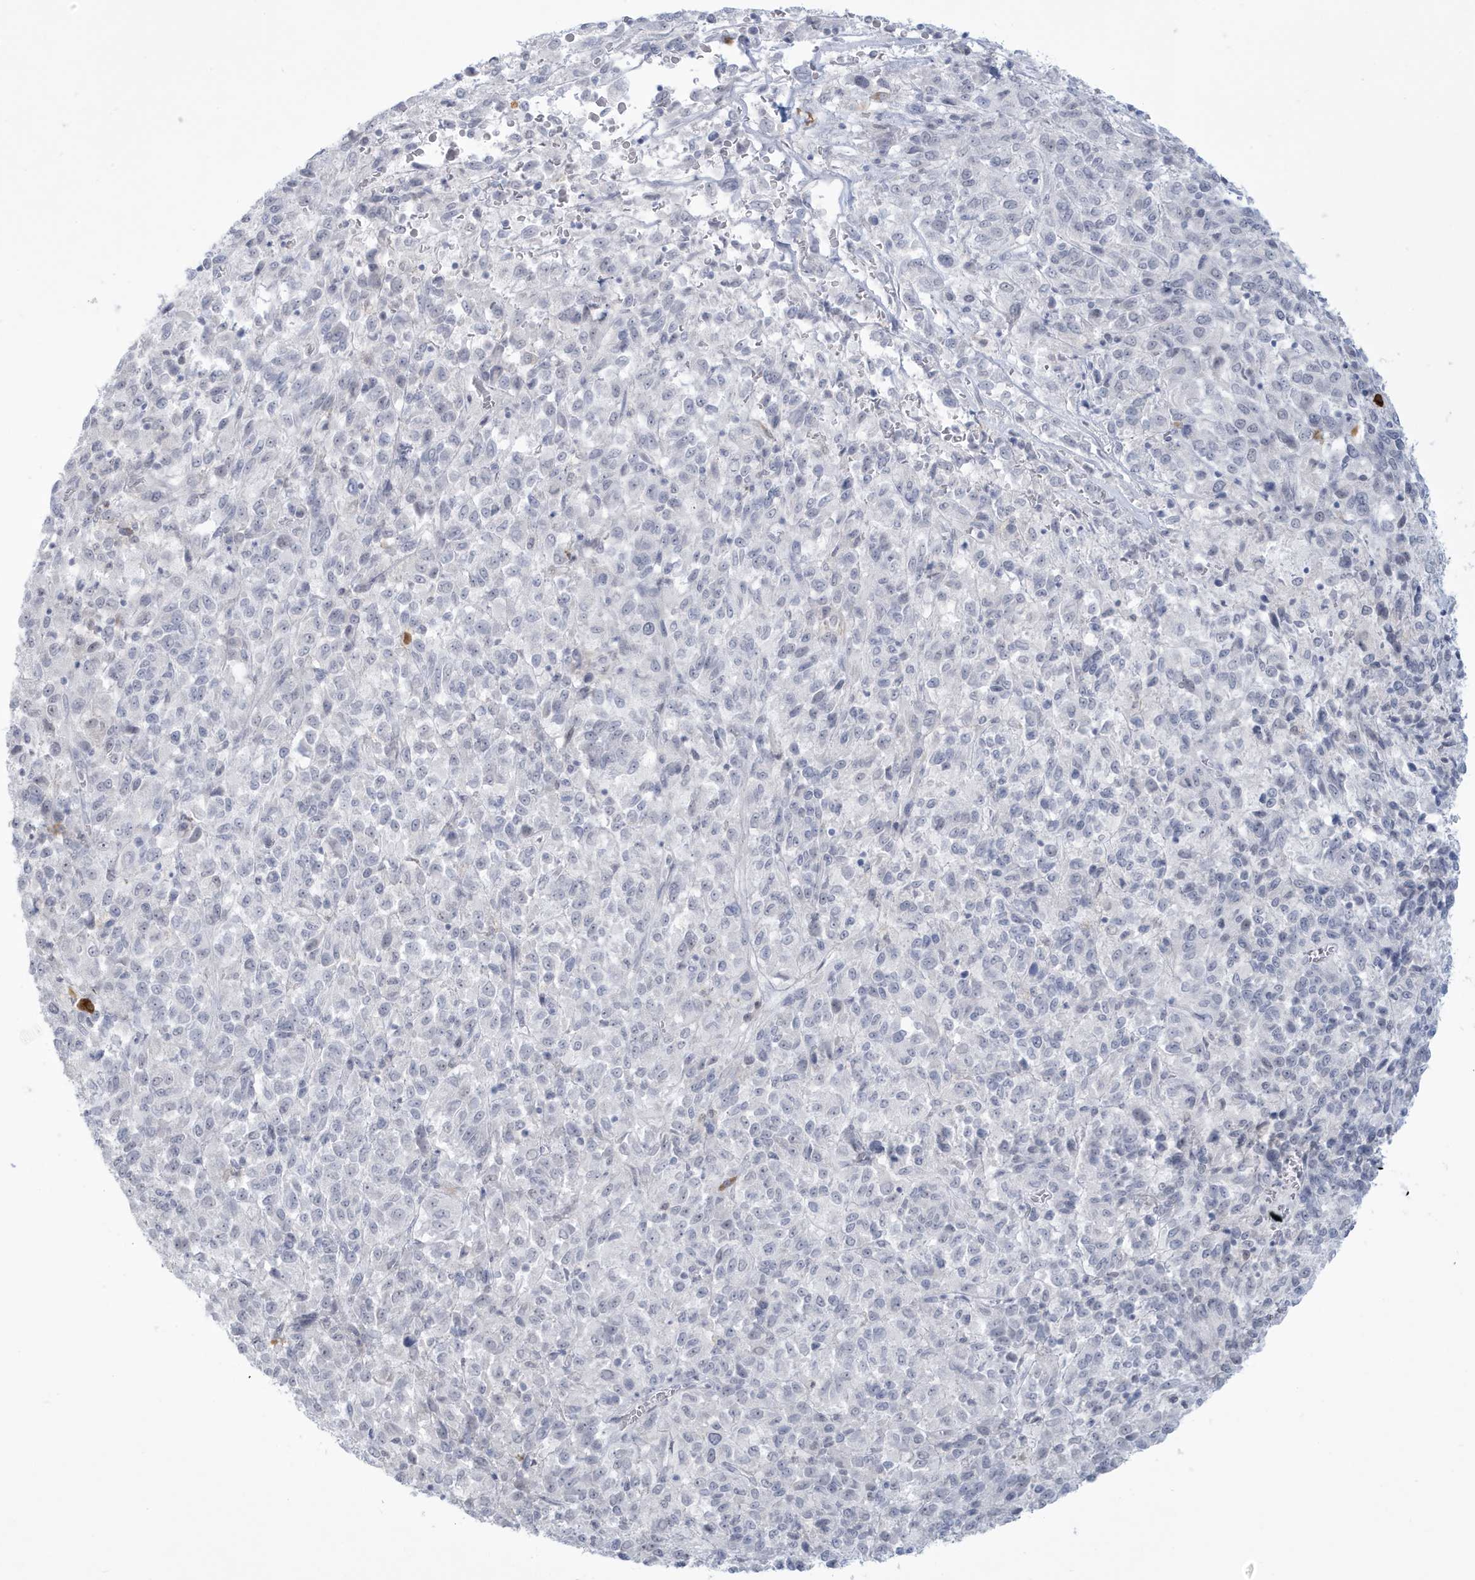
{"staining": {"intensity": "negative", "quantity": "none", "location": "none"}, "tissue": "melanoma", "cell_type": "Tumor cells", "image_type": "cancer", "snomed": [{"axis": "morphology", "description": "Malignant melanoma, Metastatic site"}, {"axis": "topography", "description": "Lung"}], "caption": "IHC micrograph of malignant melanoma (metastatic site) stained for a protein (brown), which displays no positivity in tumor cells.", "gene": "HERC6", "patient": {"sex": "male", "age": 64}}